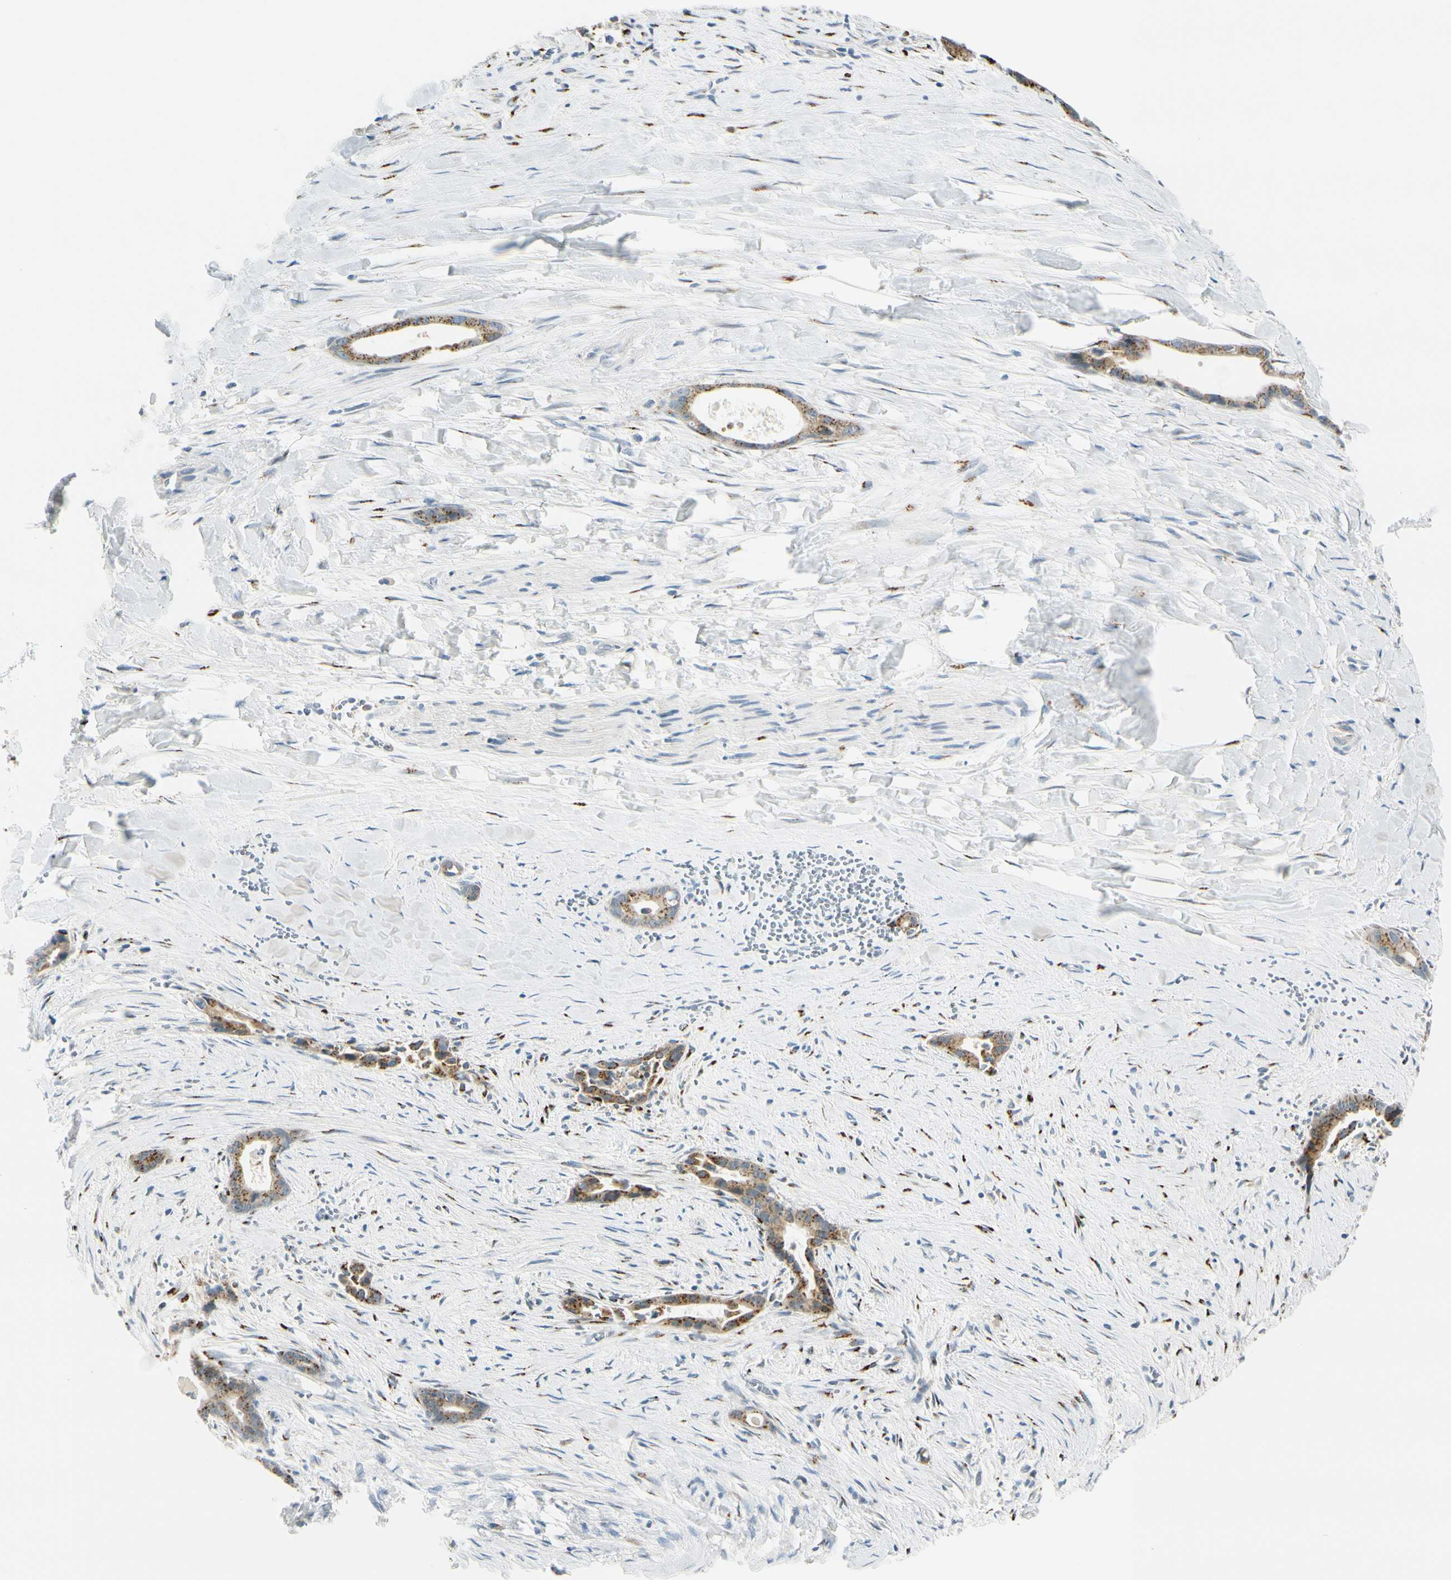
{"staining": {"intensity": "strong", "quantity": "25%-75%", "location": "cytoplasmic/membranous"}, "tissue": "liver cancer", "cell_type": "Tumor cells", "image_type": "cancer", "snomed": [{"axis": "morphology", "description": "Cholangiocarcinoma"}, {"axis": "topography", "description": "Liver"}], "caption": "This histopathology image shows liver cholangiocarcinoma stained with immunohistochemistry to label a protein in brown. The cytoplasmic/membranous of tumor cells show strong positivity for the protein. Nuclei are counter-stained blue.", "gene": "GALNT5", "patient": {"sex": "female", "age": 55}}